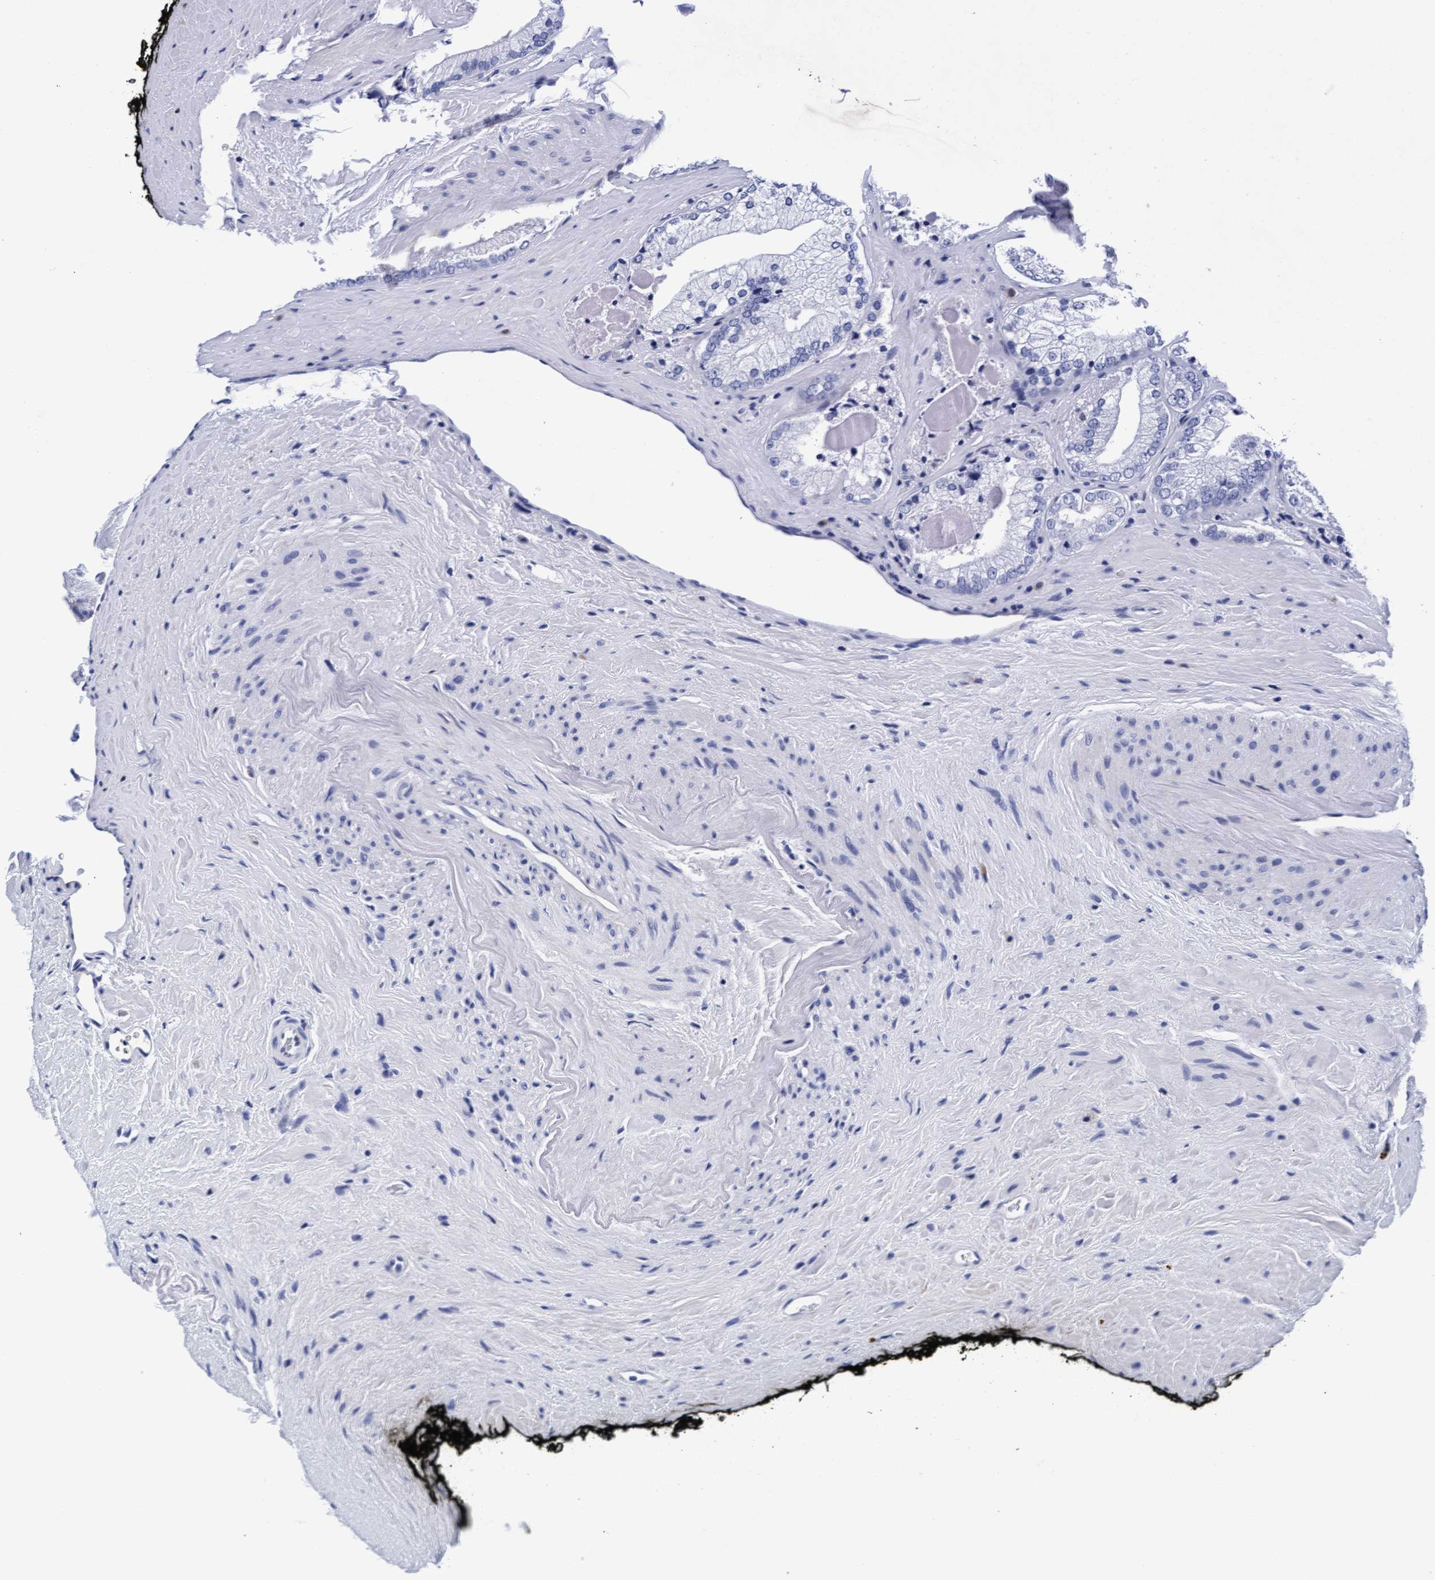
{"staining": {"intensity": "negative", "quantity": "none", "location": "none"}, "tissue": "prostate cancer", "cell_type": "Tumor cells", "image_type": "cancer", "snomed": [{"axis": "morphology", "description": "Adenocarcinoma, Low grade"}, {"axis": "topography", "description": "Prostate"}], "caption": "This is an immunohistochemistry (IHC) micrograph of prostate cancer. There is no positivity in tumor cells.", "gene": "ARSG", "patient": {"sex": "male", "age": 65}}